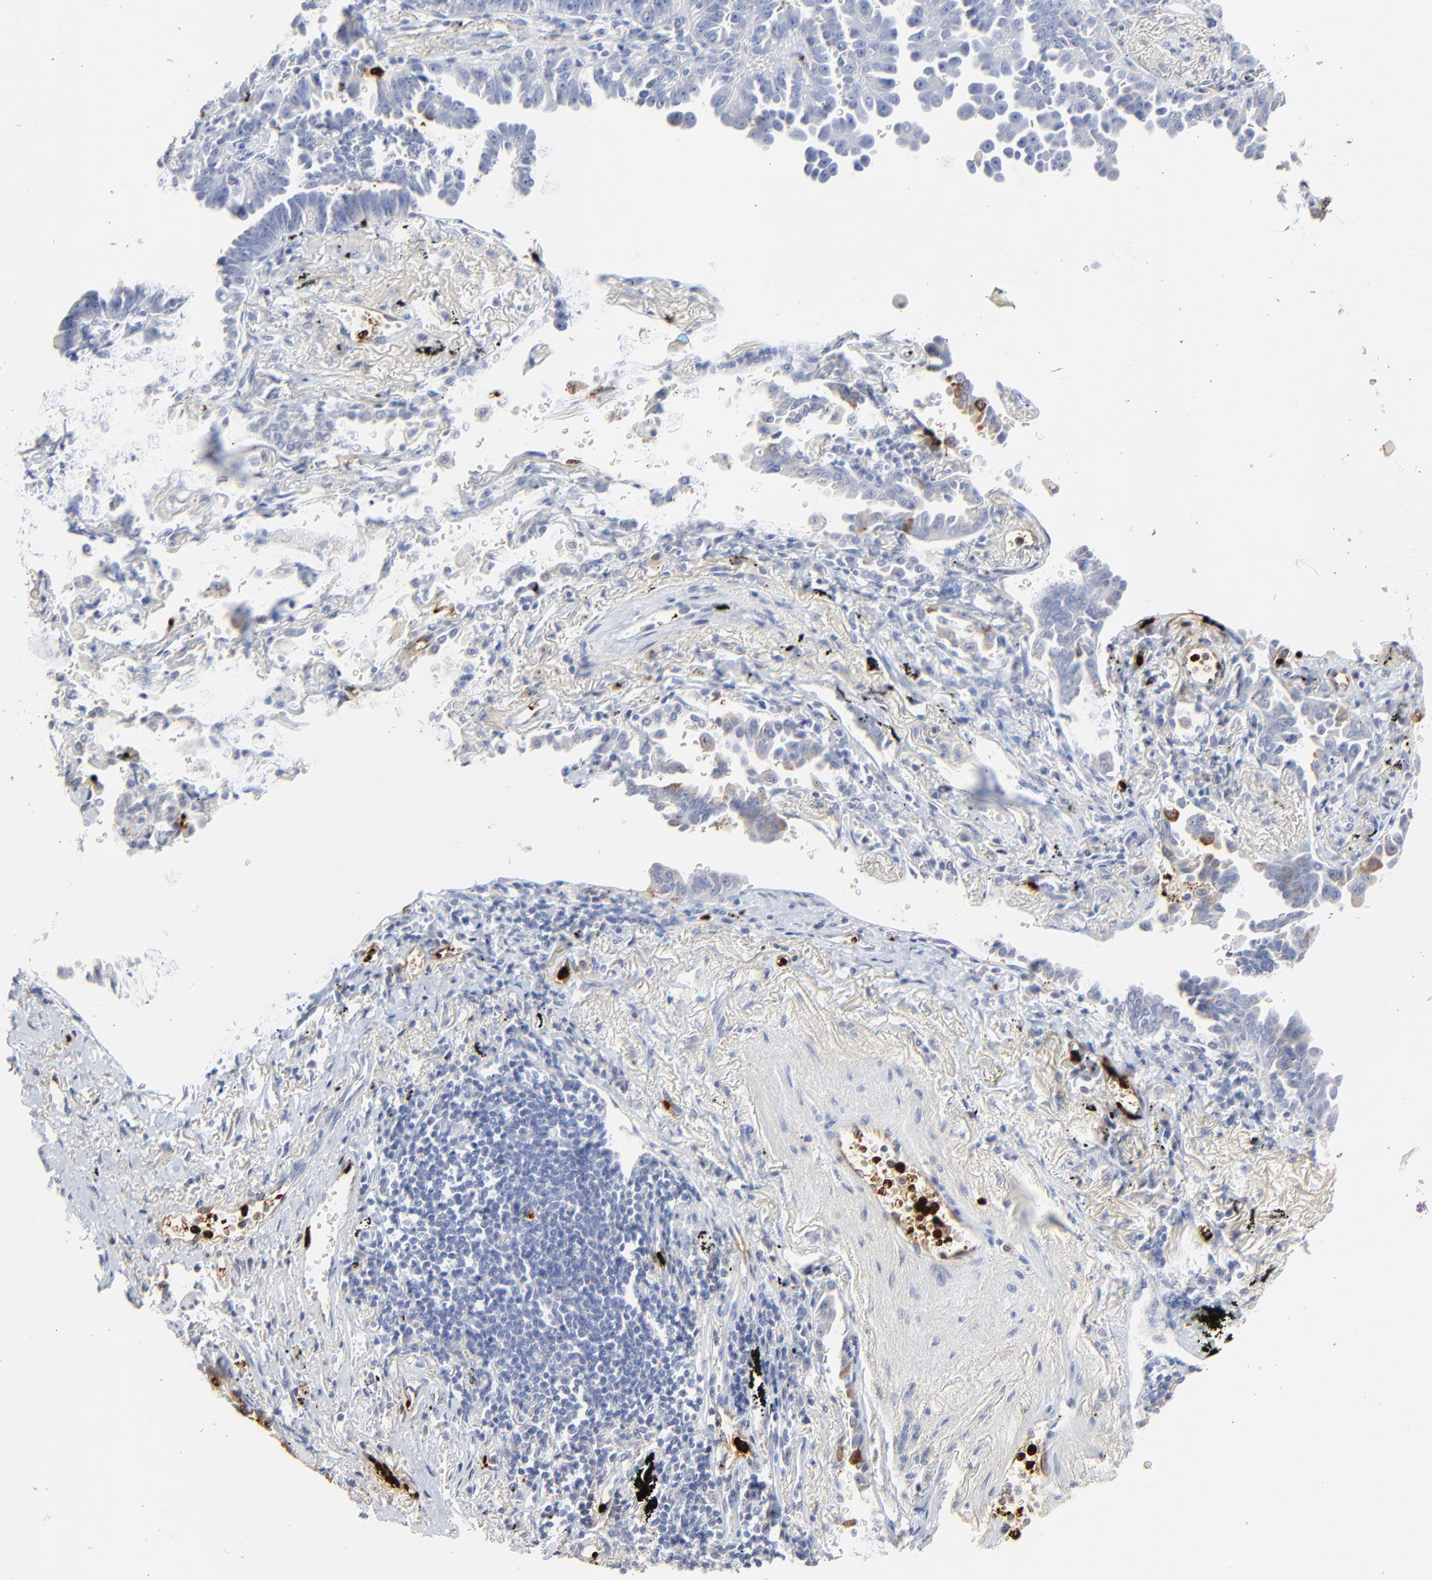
{"staining": {"intensity": "negative", "quantity": "none", "location": "none"}, "tissue": "lung cancer", "cell_type": "Tumor cells", "image_type": "cancer", "snomed": [{"axis": "morphology", "description": "Adenocarcinoma, NOS"}, {"axis": "topography", "description": "Lung"}], "caption": "Lung cancer (adenocarcinoma) was stained to show a protein in brown. There is no significant staining in tumor cells.", "gene": "LCN2", "patient": {"sex": "female", "age": 64}}